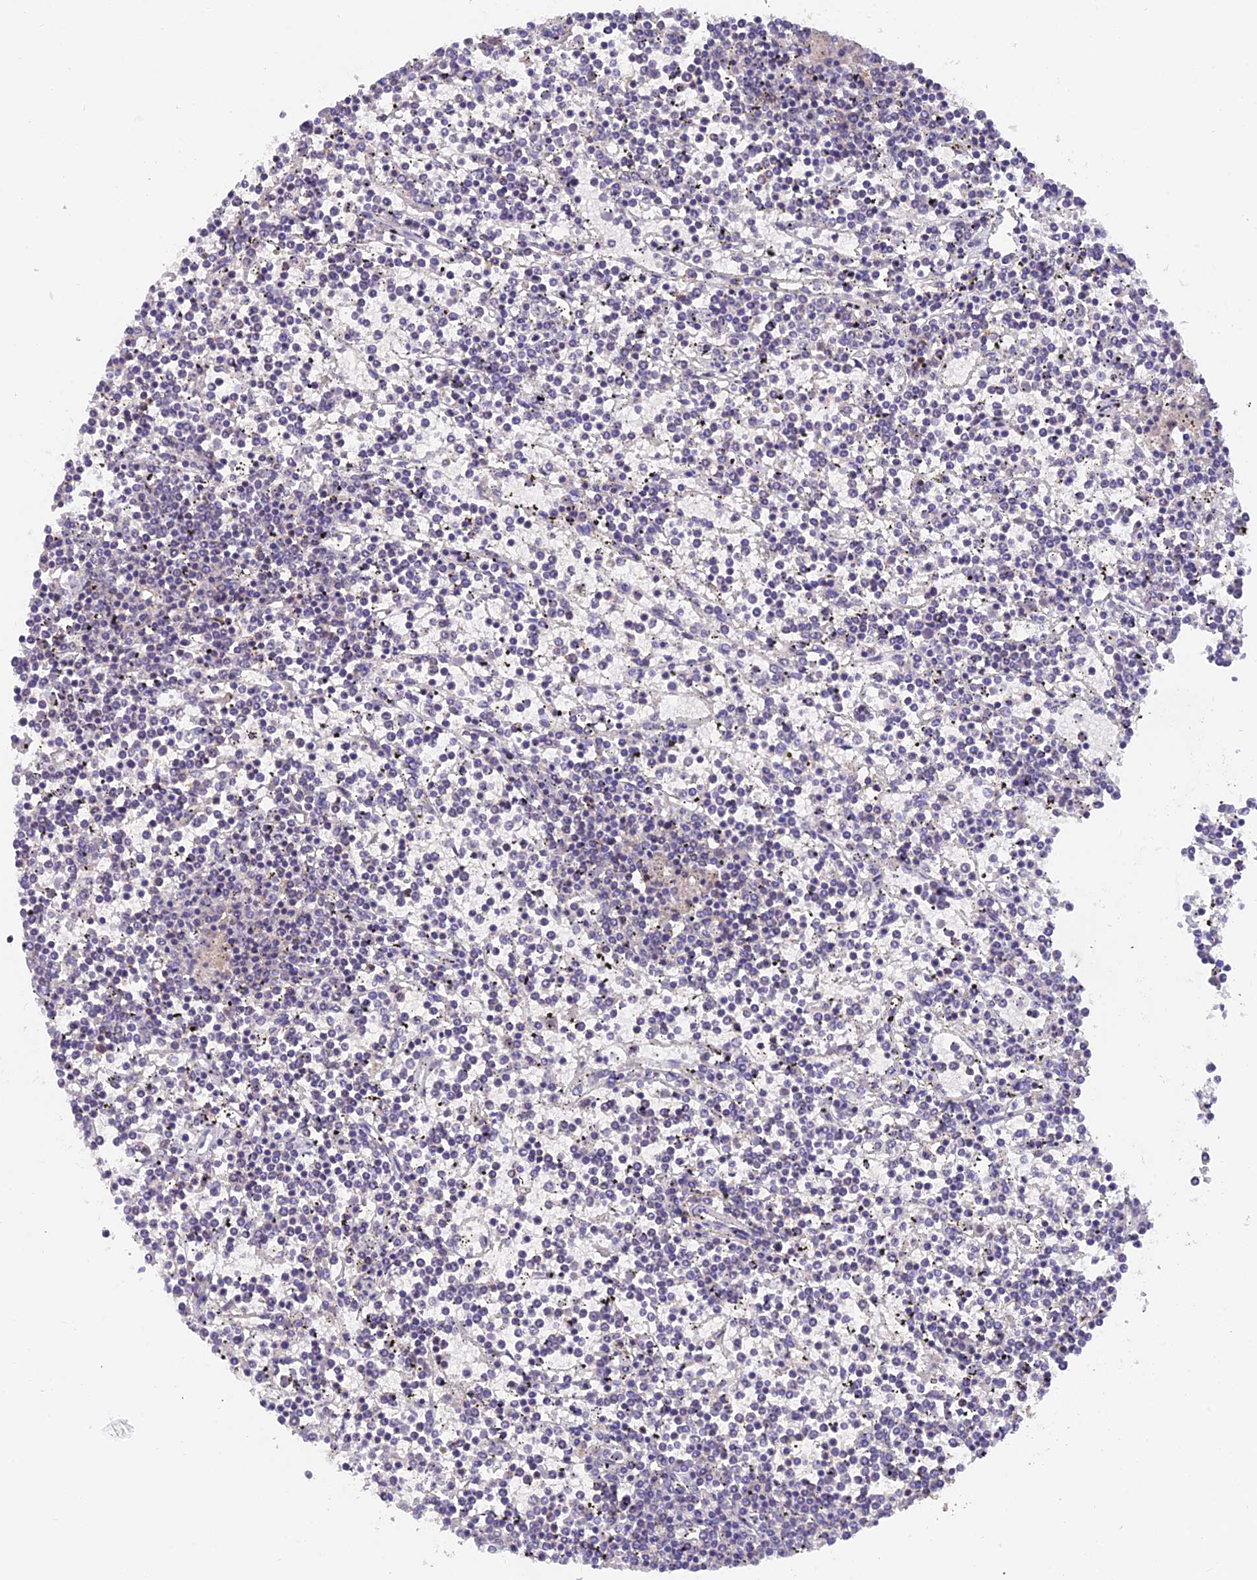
{"staining": {"intensity": "negative", "quantity": "none", "location": "none"}, "tissue": "lymphoma", "cell_type": "Tumor cells", "image_type": "cancer", "snomed": [{"axis": "morphology", "description": "Malignant lymphoma, non-Hodgkin's type, Low grade"}, {"axis": "topography", "description": "Spleen"}], "caption": "Immunohistochemistry (IHC) histopathology image of neoplastic tissue: low-grade malignant lymphoma, non-Hodgkin's type stained with DAB exhibits no significant protein positivity in tumor cells.", "gene": "LPXN", "patient": {"sex": "female", "age": 19}}